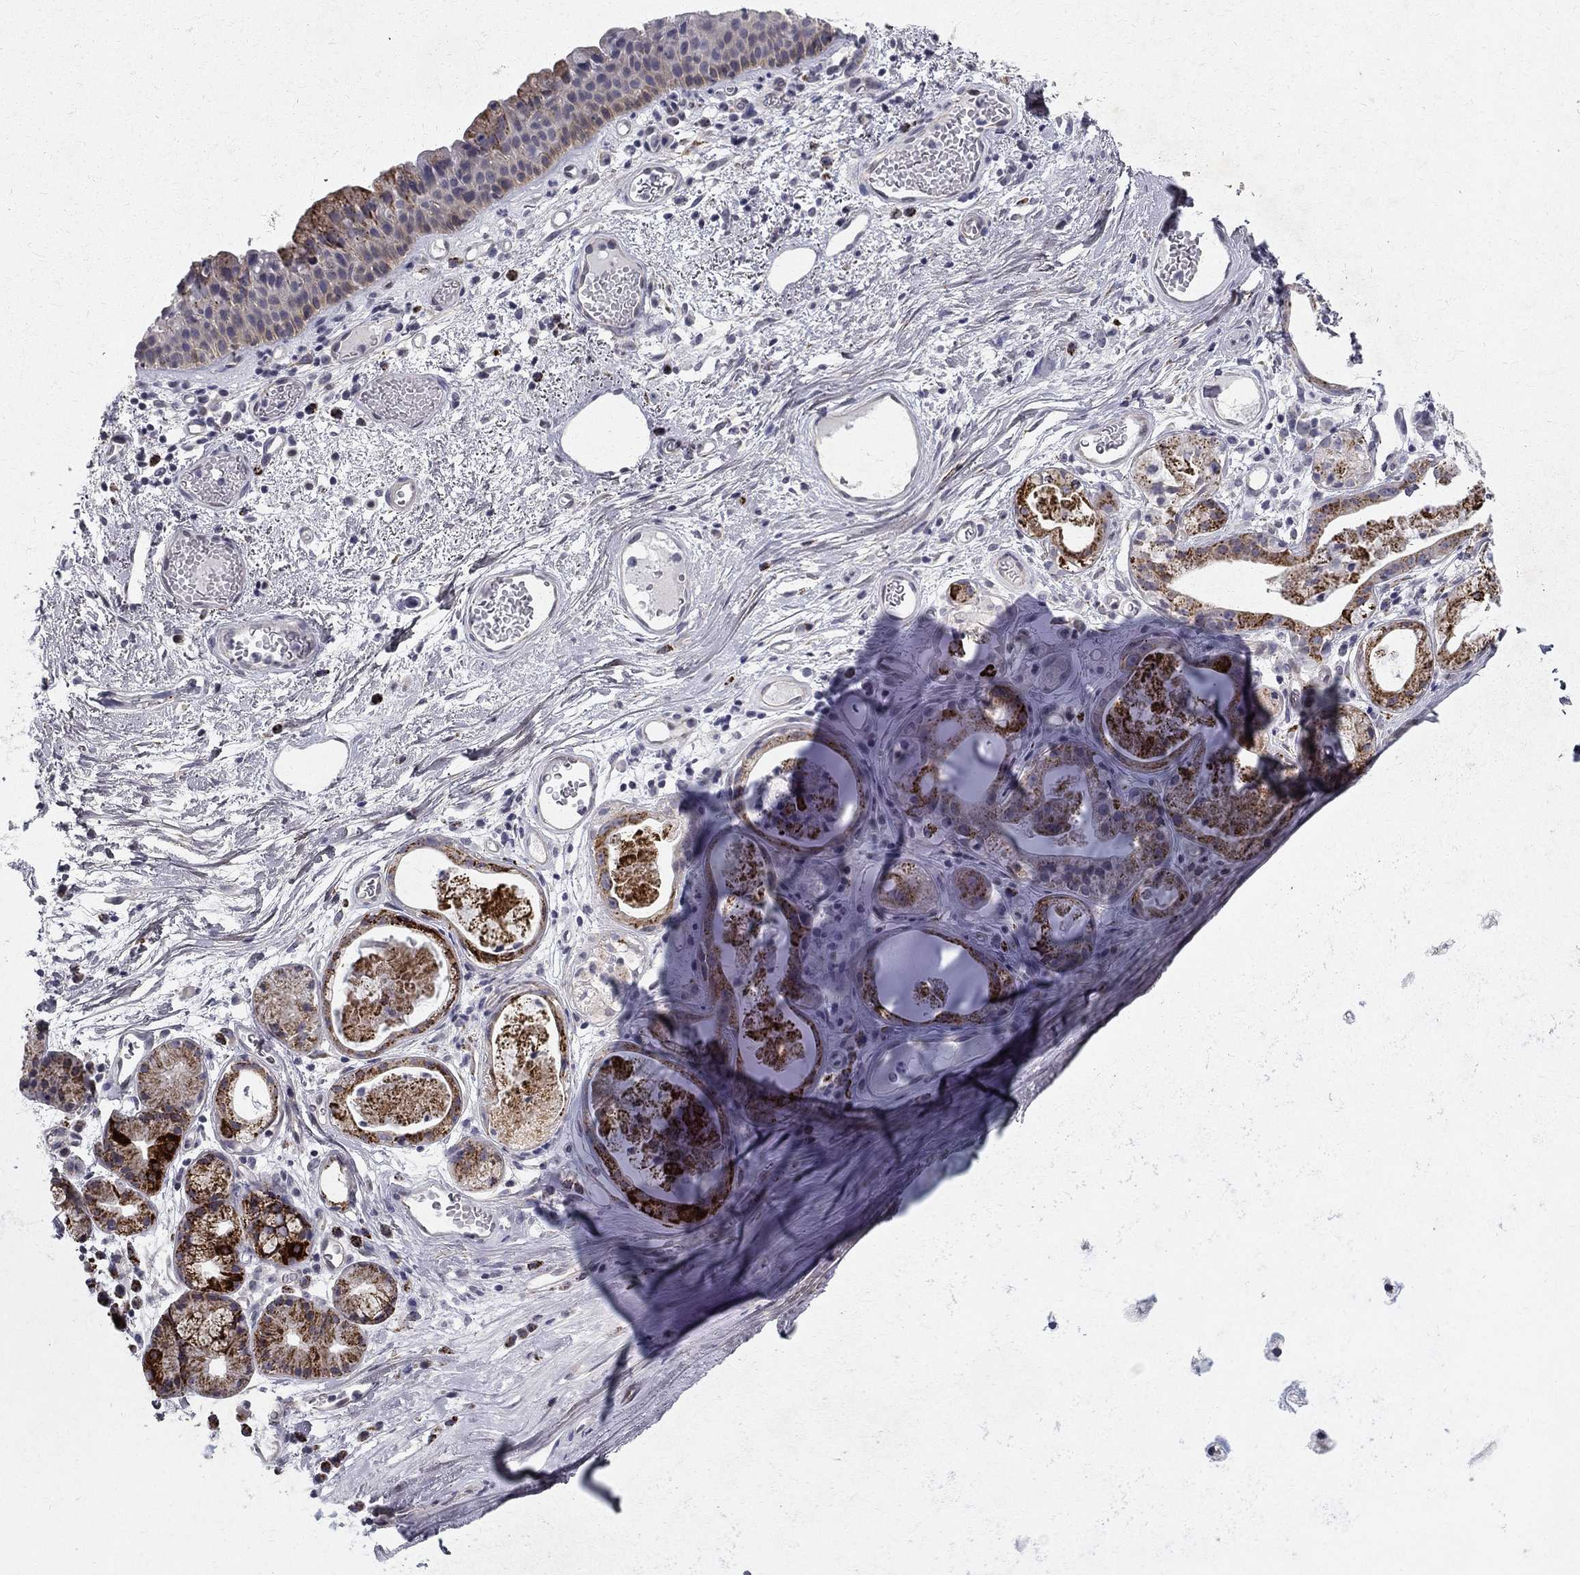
{"staining": {"intensity": "negative", "quantity": "none", "location": "none"}, "tissue": "adipose tissue", "cell_type": "Adipocytes", "image_type": "normal", "snomed": [{"axis": "morphology", "description": "Normal tissue, NOS"}, {"axis": "topography", "description": "Cartilage tissue"}], "caption": "A photomicrograph of adipose tissue stained for a protein exhibits no brown staining in adipocytes. (Brightfield microscopy of DAB (3,3'-diaminobenzidine) immunohistochemistry at high magnification).", "gene": "CLIC6", "patient": {"sex": "male", "age": 81}}